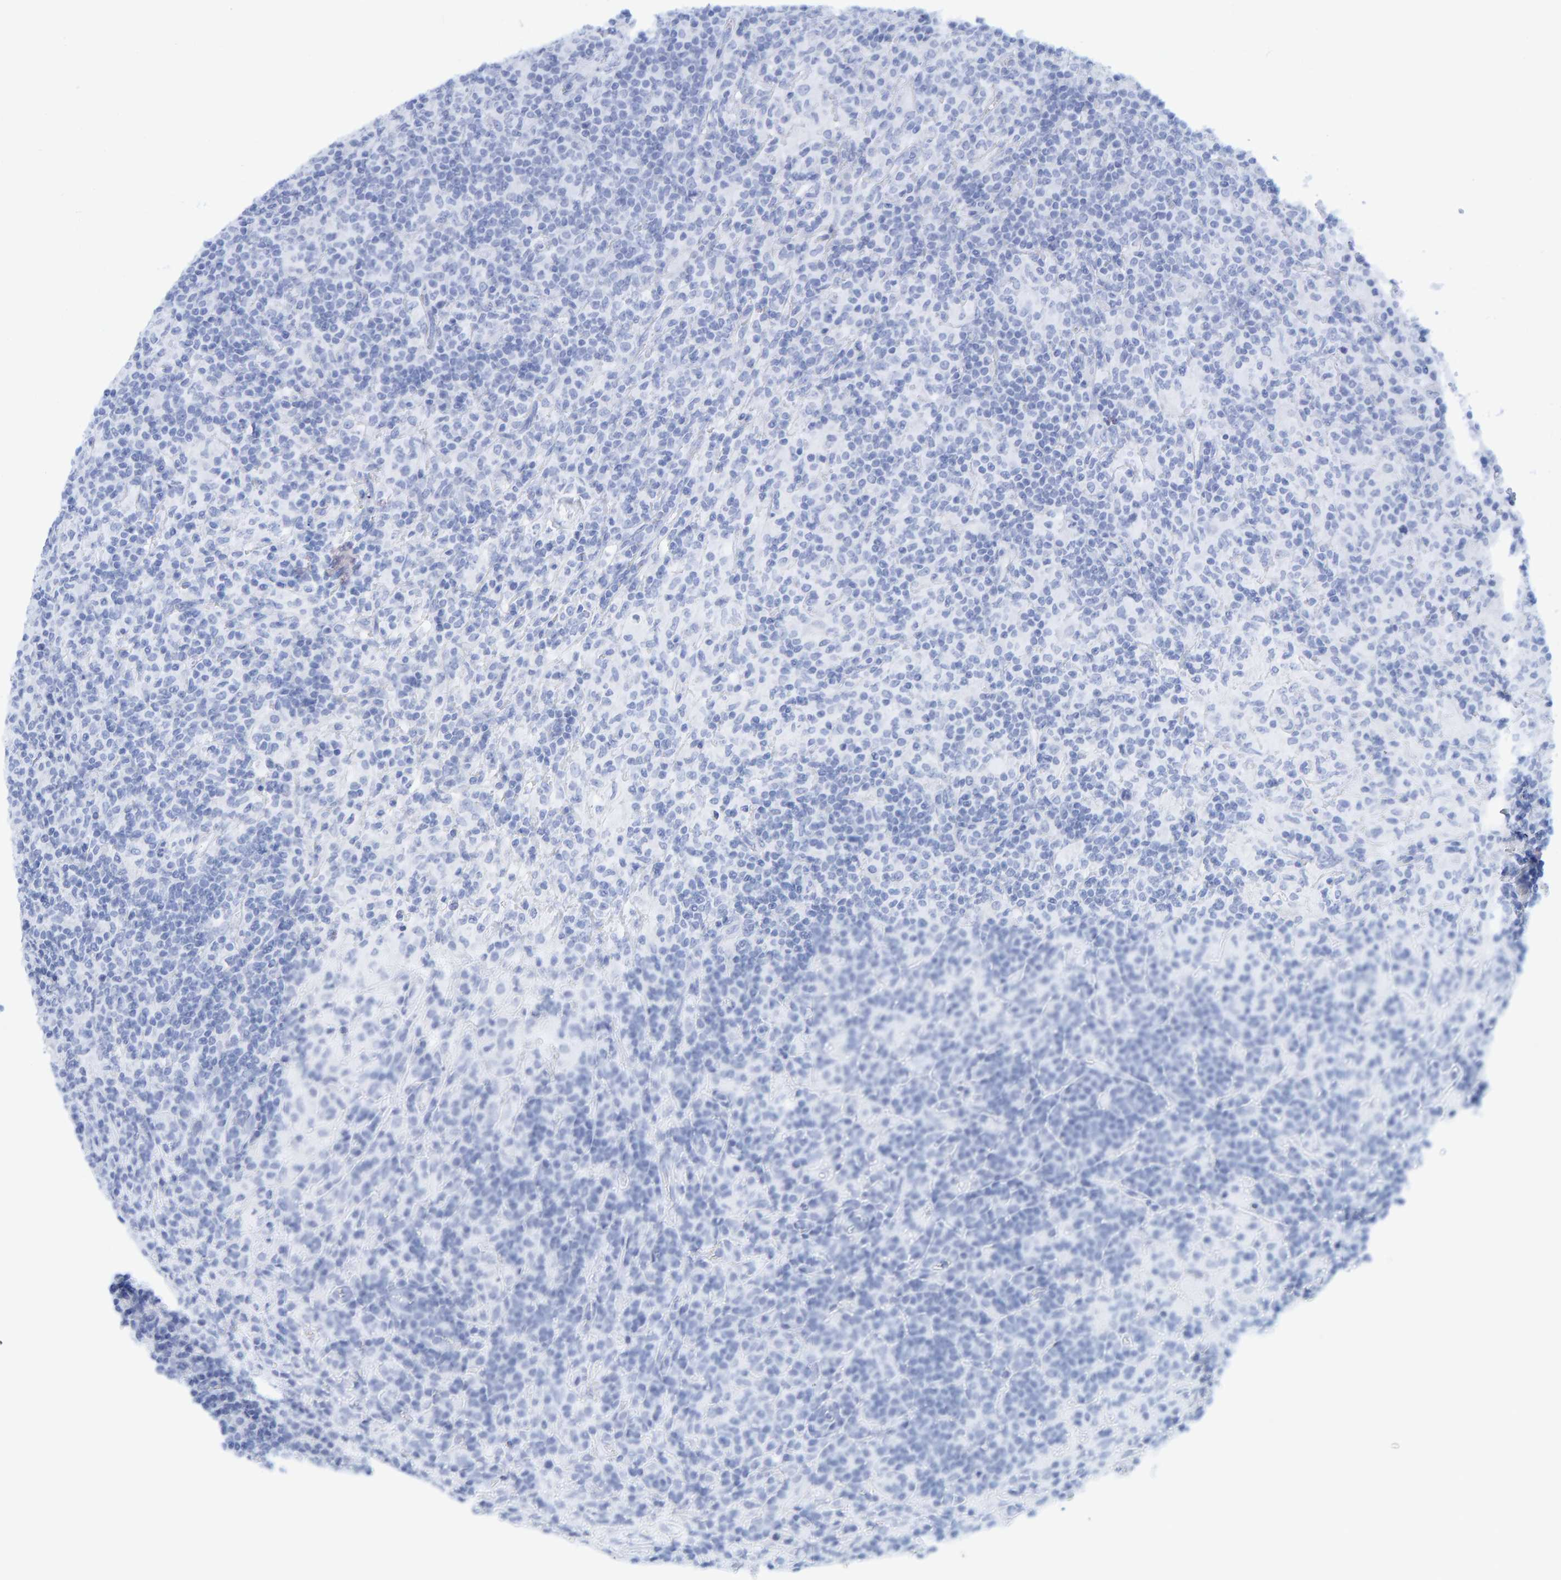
{"staining": {"intensity": "negative", "quantity": "none", "location": "none"}, "tissue": "lymphoma", "cell_type": "Tumor cells", "image_type": "cancer", "snomed": [{"axis": "morphology", "description": "Hodgkin's disease, NOS"}, {"axis": "topography", "description": "Lymph node"}], "caption": "This photomicrograph is of Hodgkin's disease stained with IHC to label a protein in brown with the nuclei are counter-stained blue. There is no staining in tumor cells.", "gene": "SFTPC", "patient": {"sex": "male", "age": 70}}